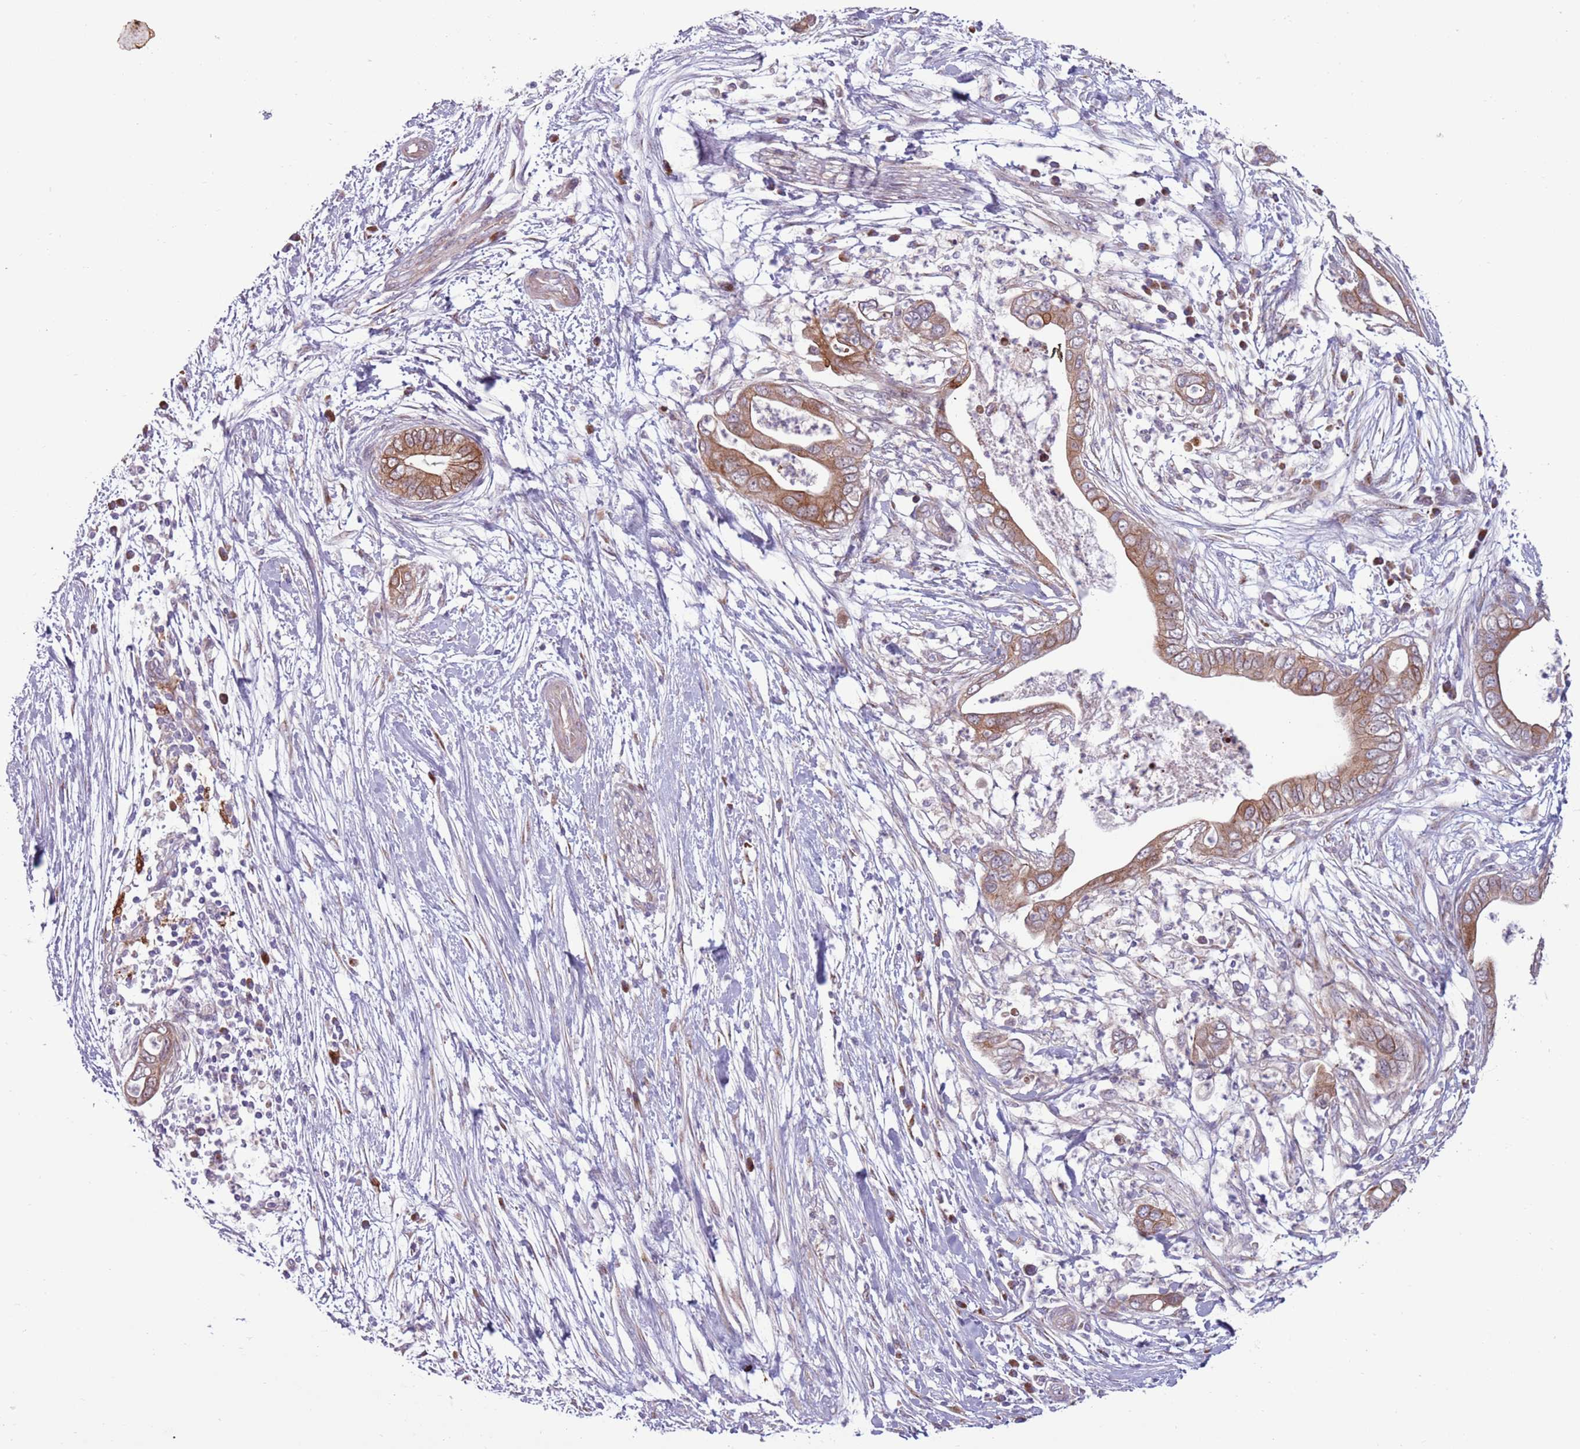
{"staining": {"intensity": "moderate", "quantity": ">75%", "location": "cytoplasmic/membranous"}, "tissue": "pancreatic cancer", "cell_type": "Tumor cells", "image_type": "cancer", "snomed": [{"axis": "morphology", "description": "Adenocarcinoma, NOS"}, {"axis": "topography", "description": "Pancreas"}], "caption": "Pancreatic cancer (adenocarcinoma) stained with a protein marker reveals moderate staining in tumor cells.", "gene": "CCDC150", "patient": {"sex": "male", "age": 75}}